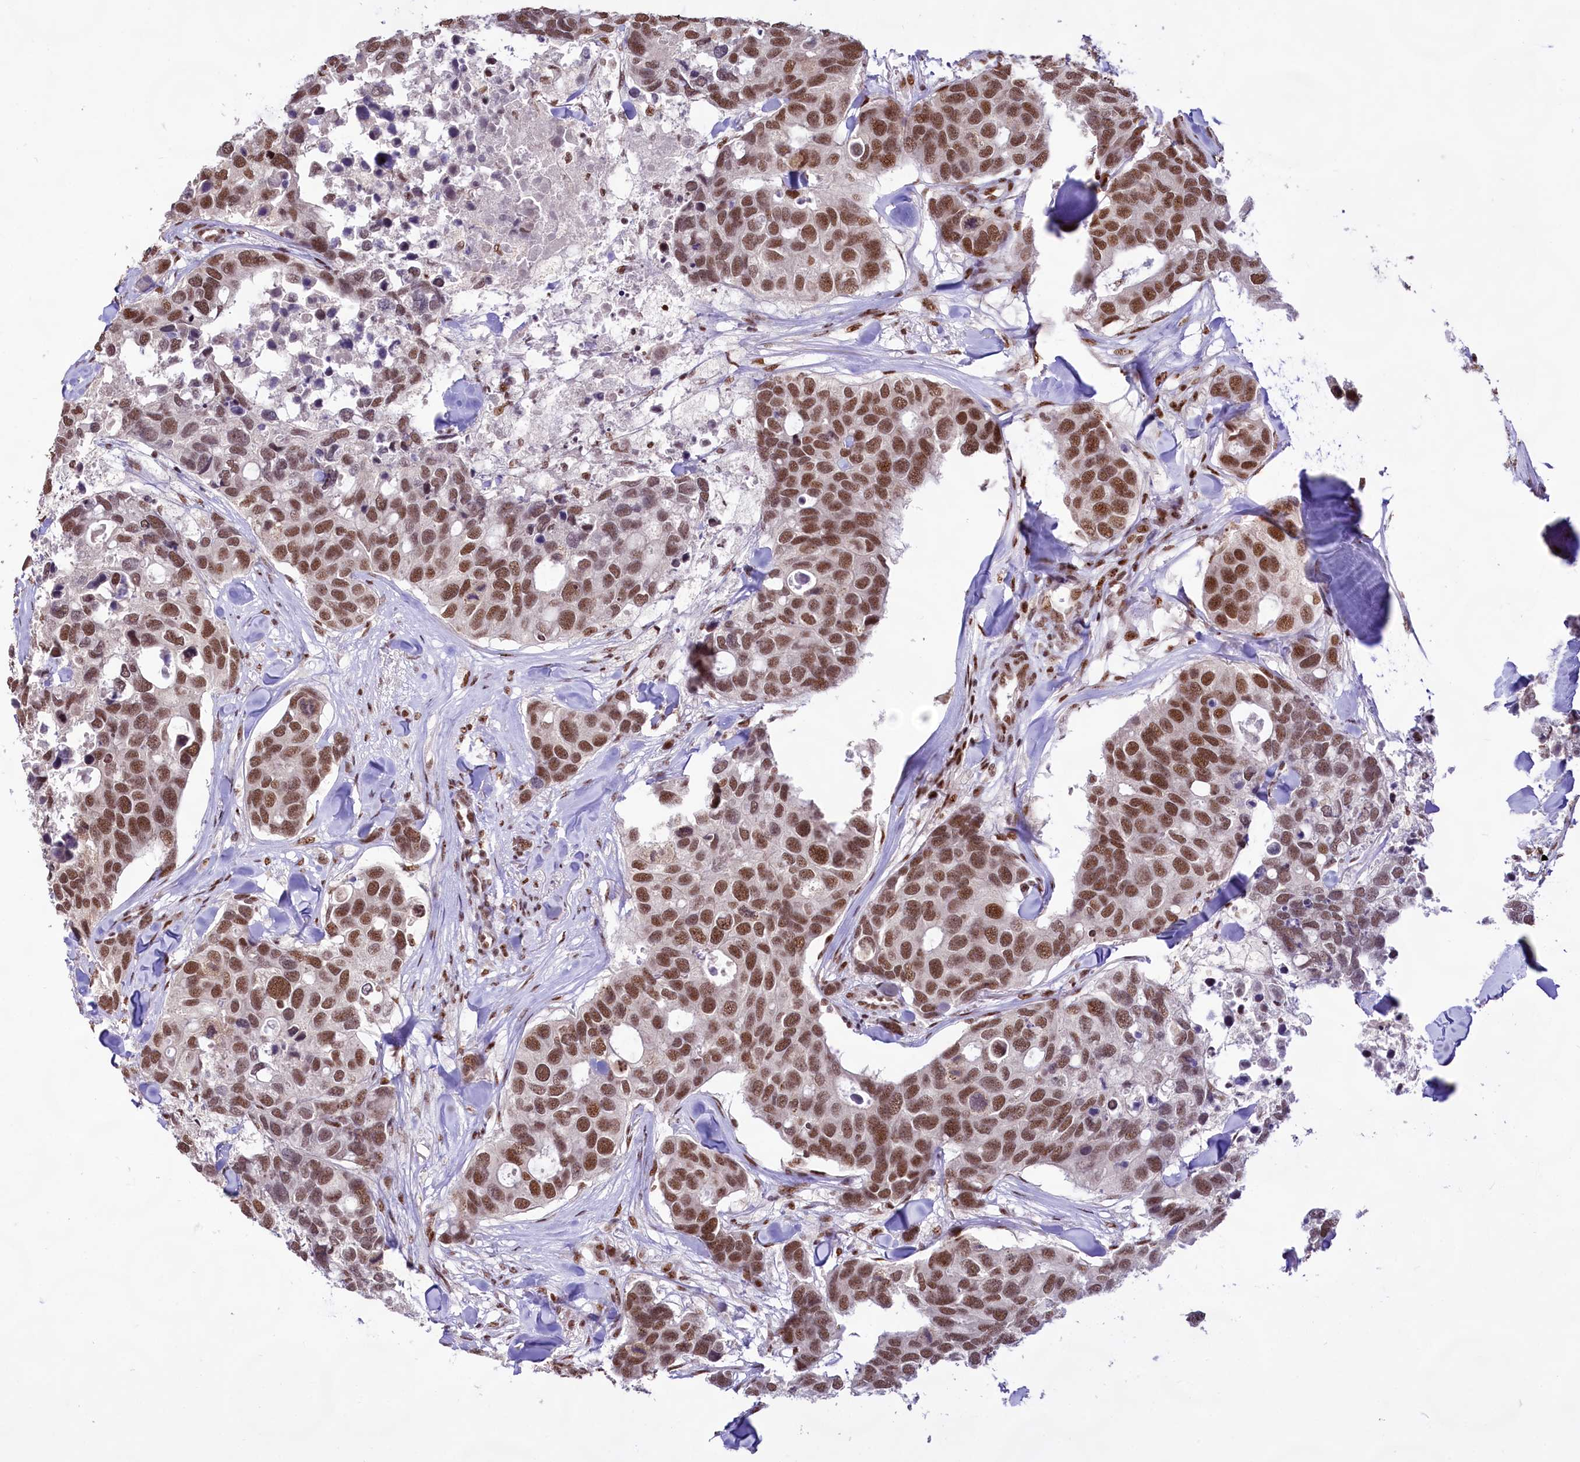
{"staining": {"intensity": "moderate", "quantity": ">75%", "location": "nuclear"}, "tissue": "breast cancer", "cell_type": "Tumor cells", "image_type": "cancer", "snomed": [{"axis": "morphology", "description": "Duct carcinoma"}, {"axis": "topography", "description": "Breast"}], "caption": "Protein expression analysis of human intraductal carcinoma (breast) reveals moderate nuclear expression in about >75% of tumor cells.", "gene": "HIRA", "patient": {"sex": "female", "age": 83}}